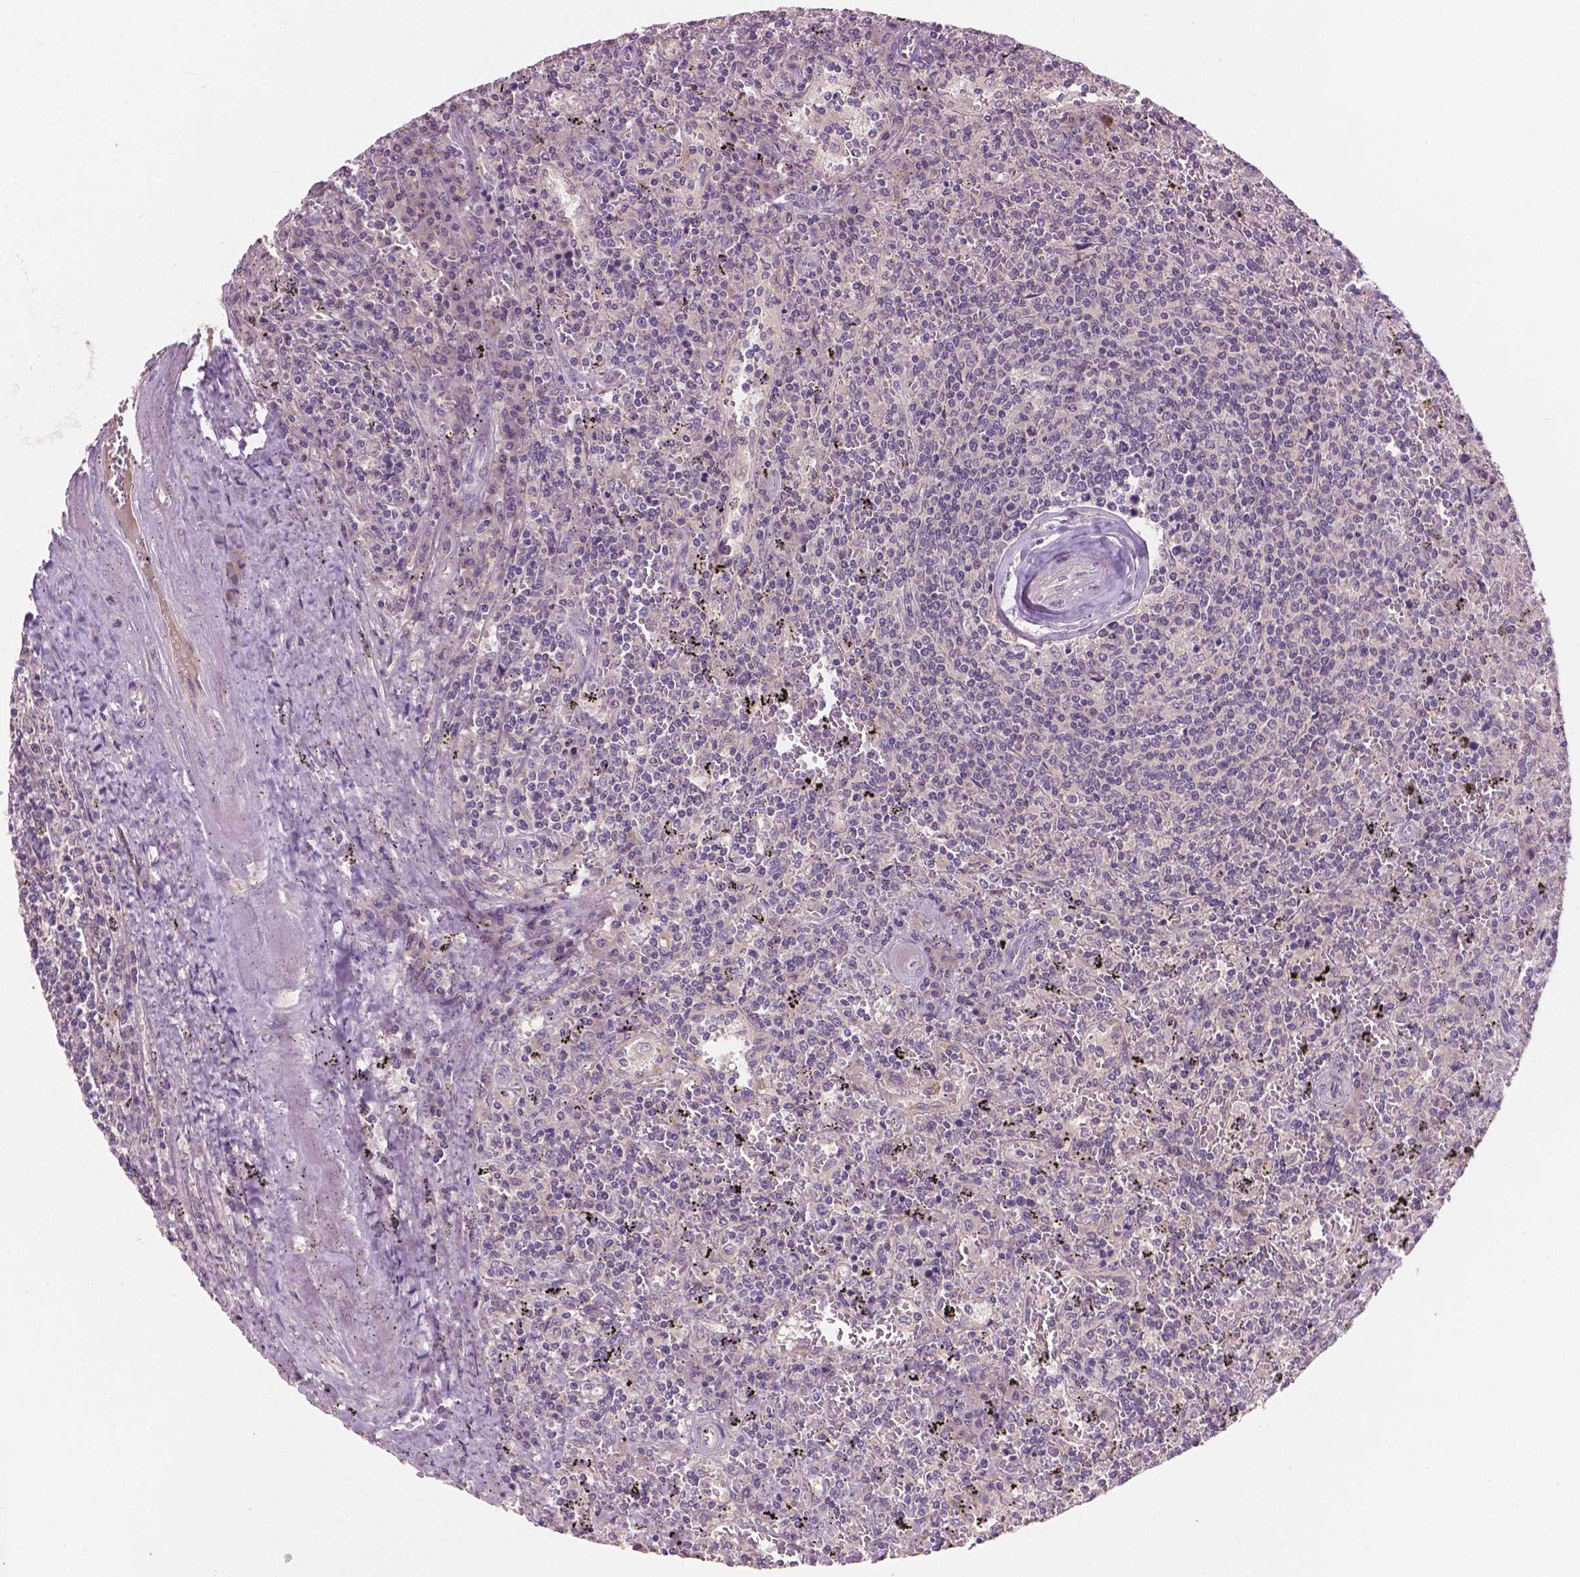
{"staining": {"intensity": "negative", "quantity": "none", "location": "none"}, "tissue": "lymphoma", "cell_type": "Tumor cells", "image_type": "cancer", "snomed": [{"axis": "morphology", "description": "Malignant lymphoma, non-Hodgkin's type, Low grade"}, {"axis": "topography", "description": "Spleen"}], "caption": "DAB immunohistochemical staining of malignant lymphoma, non-Hodgkin's type (low-grade) demonstrates no significant staining in tumor cells.", "gene": "KRT17", "patient": {"sex": "male", "age": 62}}